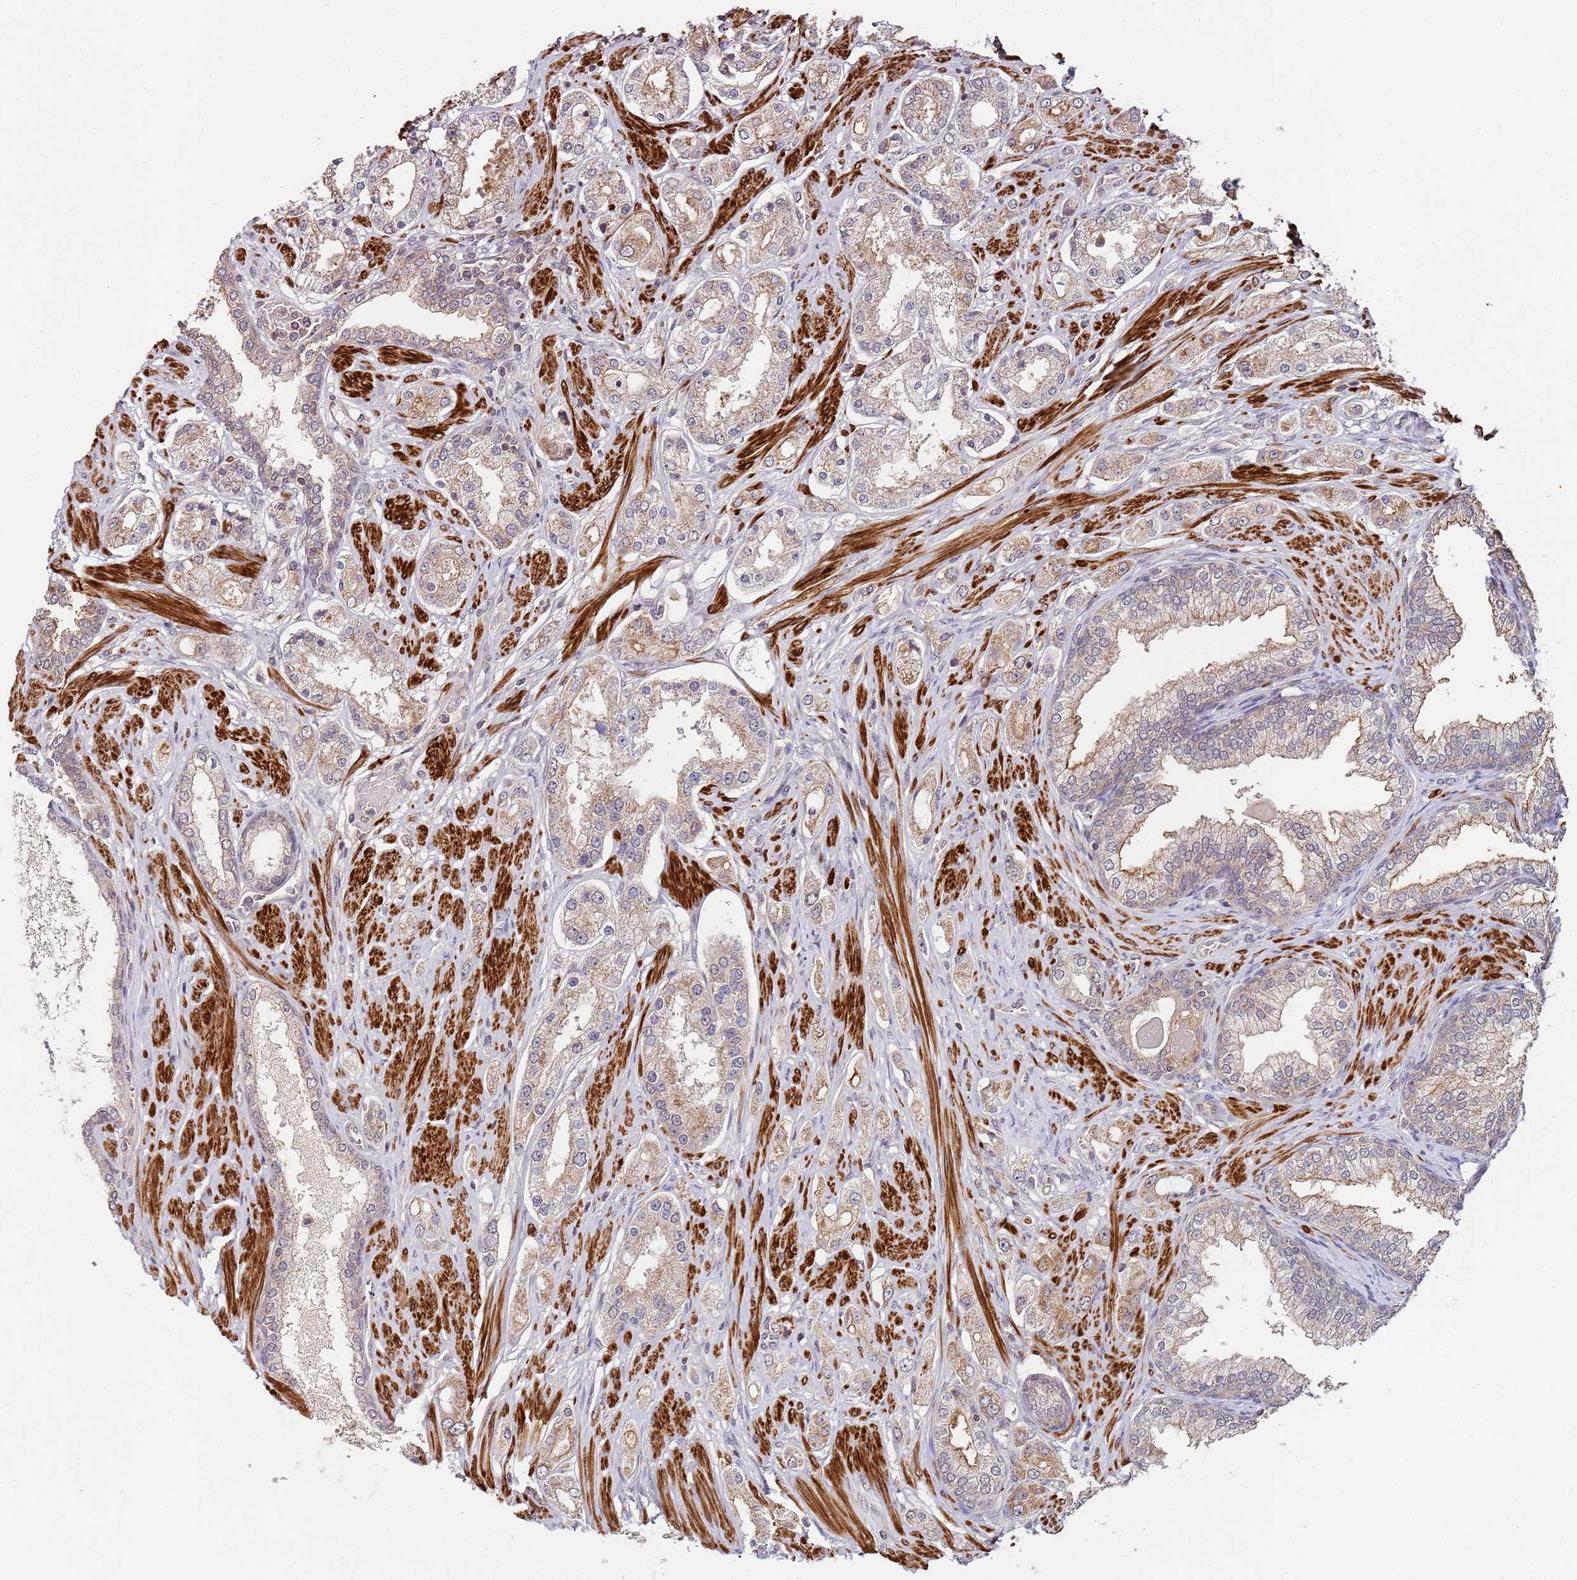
{"staining": {"intensity": "weak", "quantity": "25%-75%", "location": "cytoplasmic/membranous"}, "tissue": "prostate cancer", "cell_type": "Tumor cells", "image_type": "cancer", "snomed": [{"axis": "morphology", "description": "Adenocarcinoma, High grade"}, {"axis": "topography", "description": "Prostate"}], "caption": "Immunohistochemical staining of human prostate high-grade adenocarcinoma shows low levels of weak cytoplasmic/membranous staining in about 25%-75% of tumor cells. The staining was performed using DAB (3,3'-diaminobenzidine), with brown indicating positive protein expression. Nuclei are stained blue with hematoxylin.", "gene": "LIN37", "patient": {"sex": "male", "age": 68}}